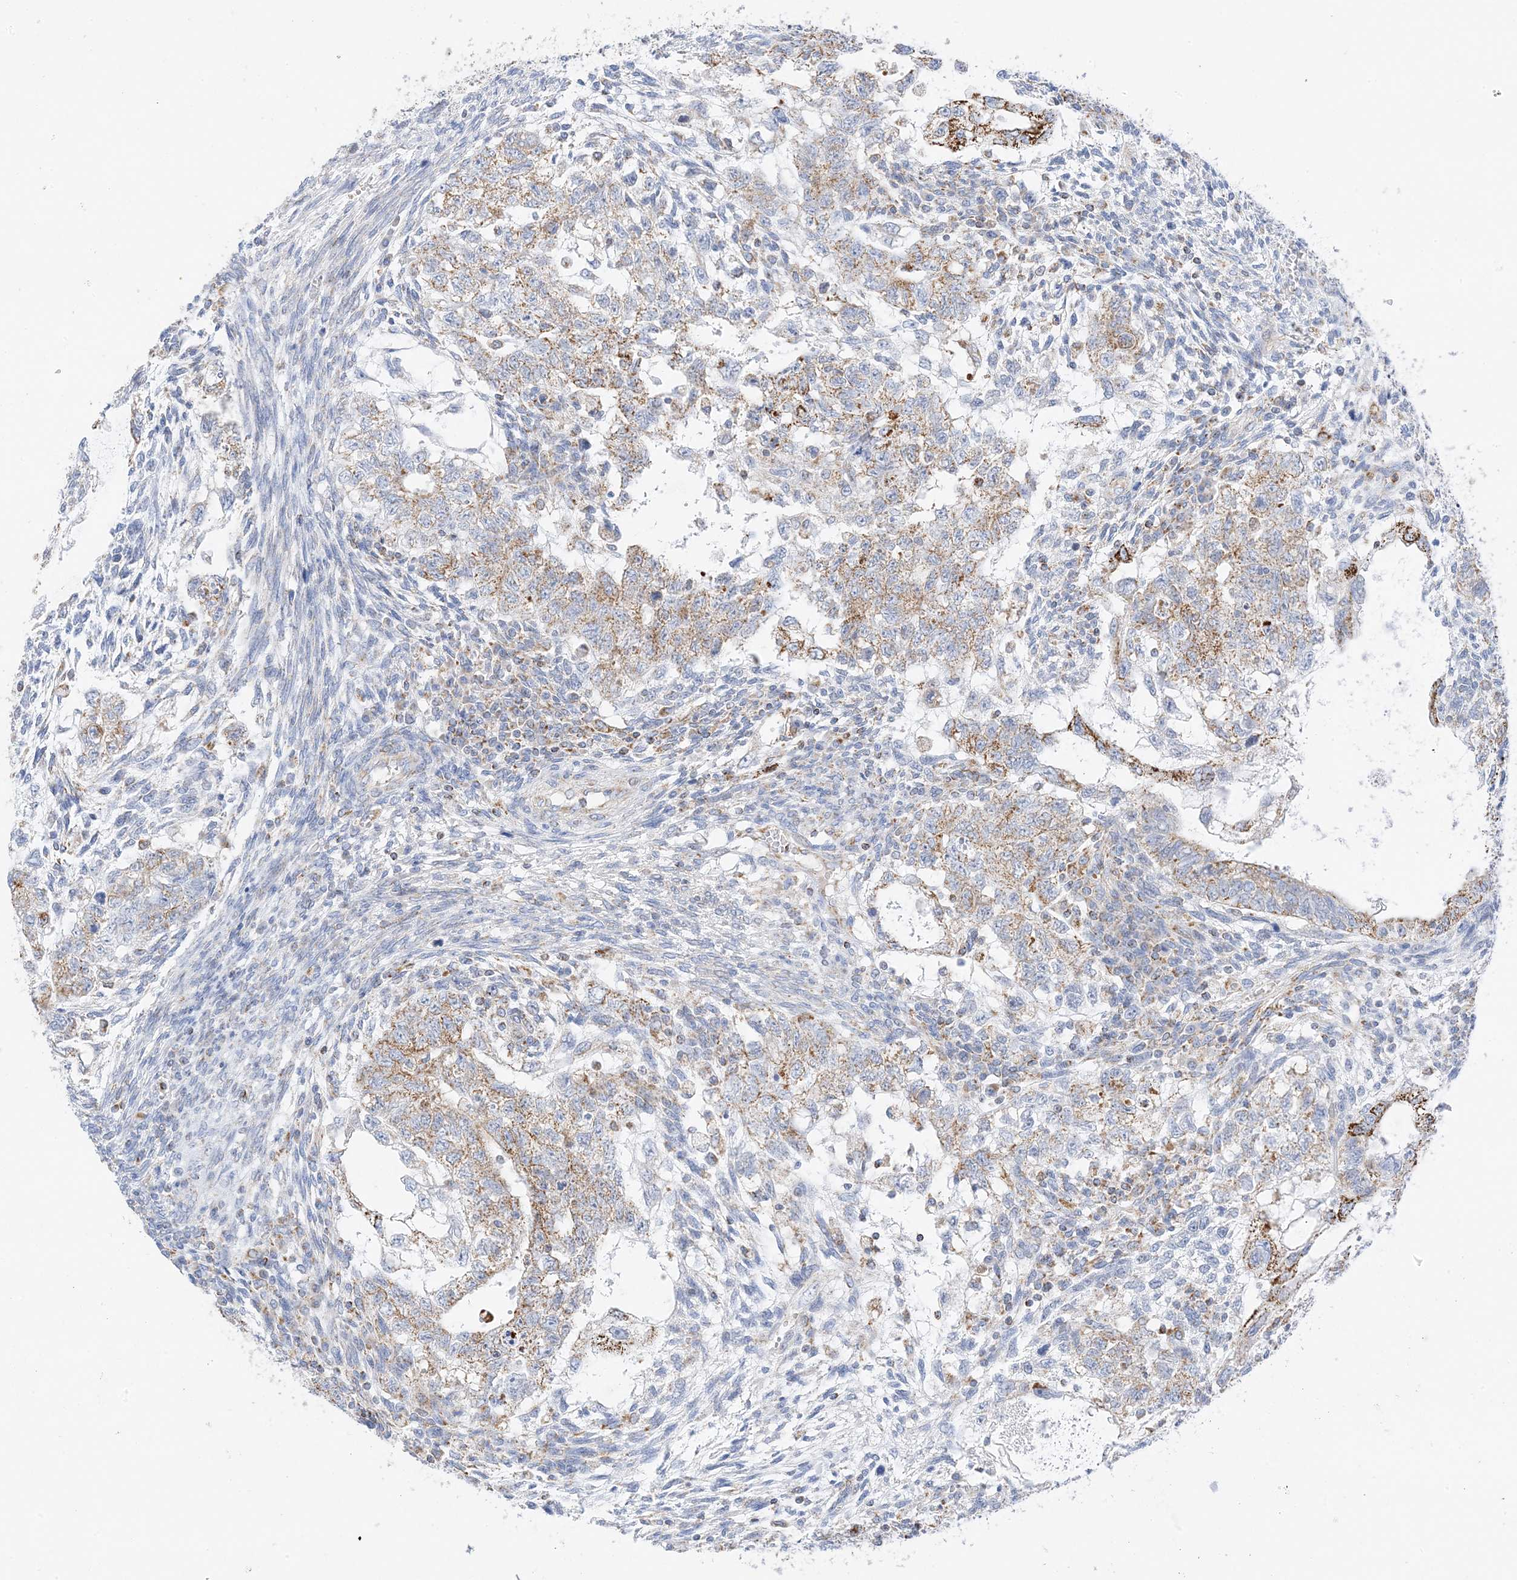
{"staining": {"intensity": "moderate", "quantity": ">75%", "location": "cytoplasmic/membranous"}, "tissue": "testis cancer", "cell_type": "Tumor cells", "image_type": "cancer", "snomed": [{"axis": "morphology", "description": "Carcinoma, Embryonal, NOS"}, {"axis": "topography", "description": "Testis"}], "caption": "Testis embryonal carcinoma stained with immunohistochemistry demonstrates moderate cytoplasmic/membranous expression in approximately >75% of tumor cells. (DAB IHC with brightfield microscopy, high magnification).", "gene": "CAPN13", "patient": {"sex": "male", "age": 37}}